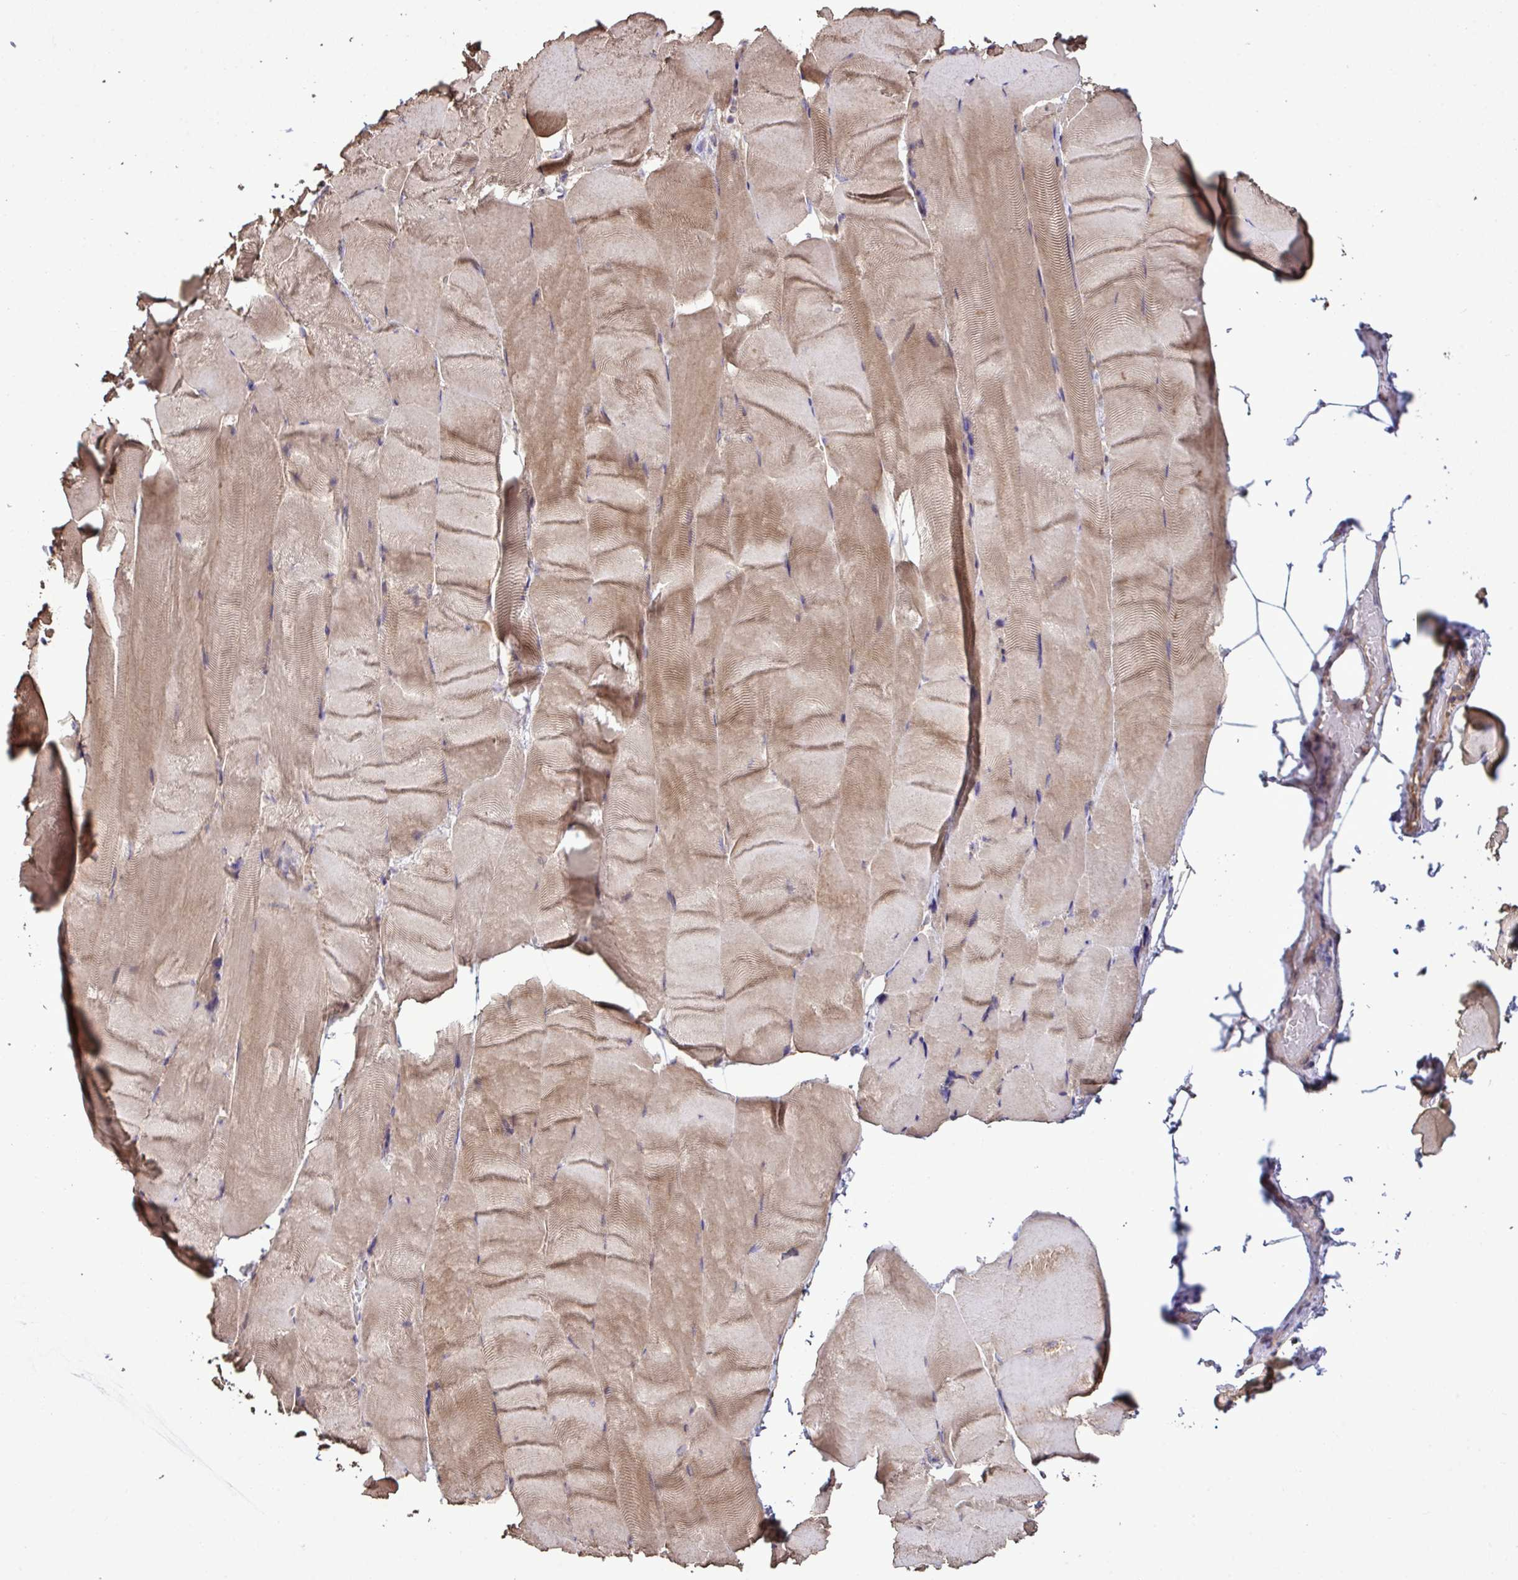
{"staining": {"intensity": "moderate", "quantity": ">75%", "location": "cytoplasmic/membranous"}, "tissue": "skeletal muscle", "cell_type": "Myocytes", "image_type": "normal", "snomed": [{"axis": "morphology", "description": "Normal tissue, NOS"}, {"axis": "topography", "description": "Skeletal muscle"}], "caption": "Brown immunohistochemical staining in benign human skeletal muscle shows moderate cytoplasmic/membranous positivity in about >75% of myocytes.", "gene": "CMPK1", "patient": {"sex": "female", "age": 64}}